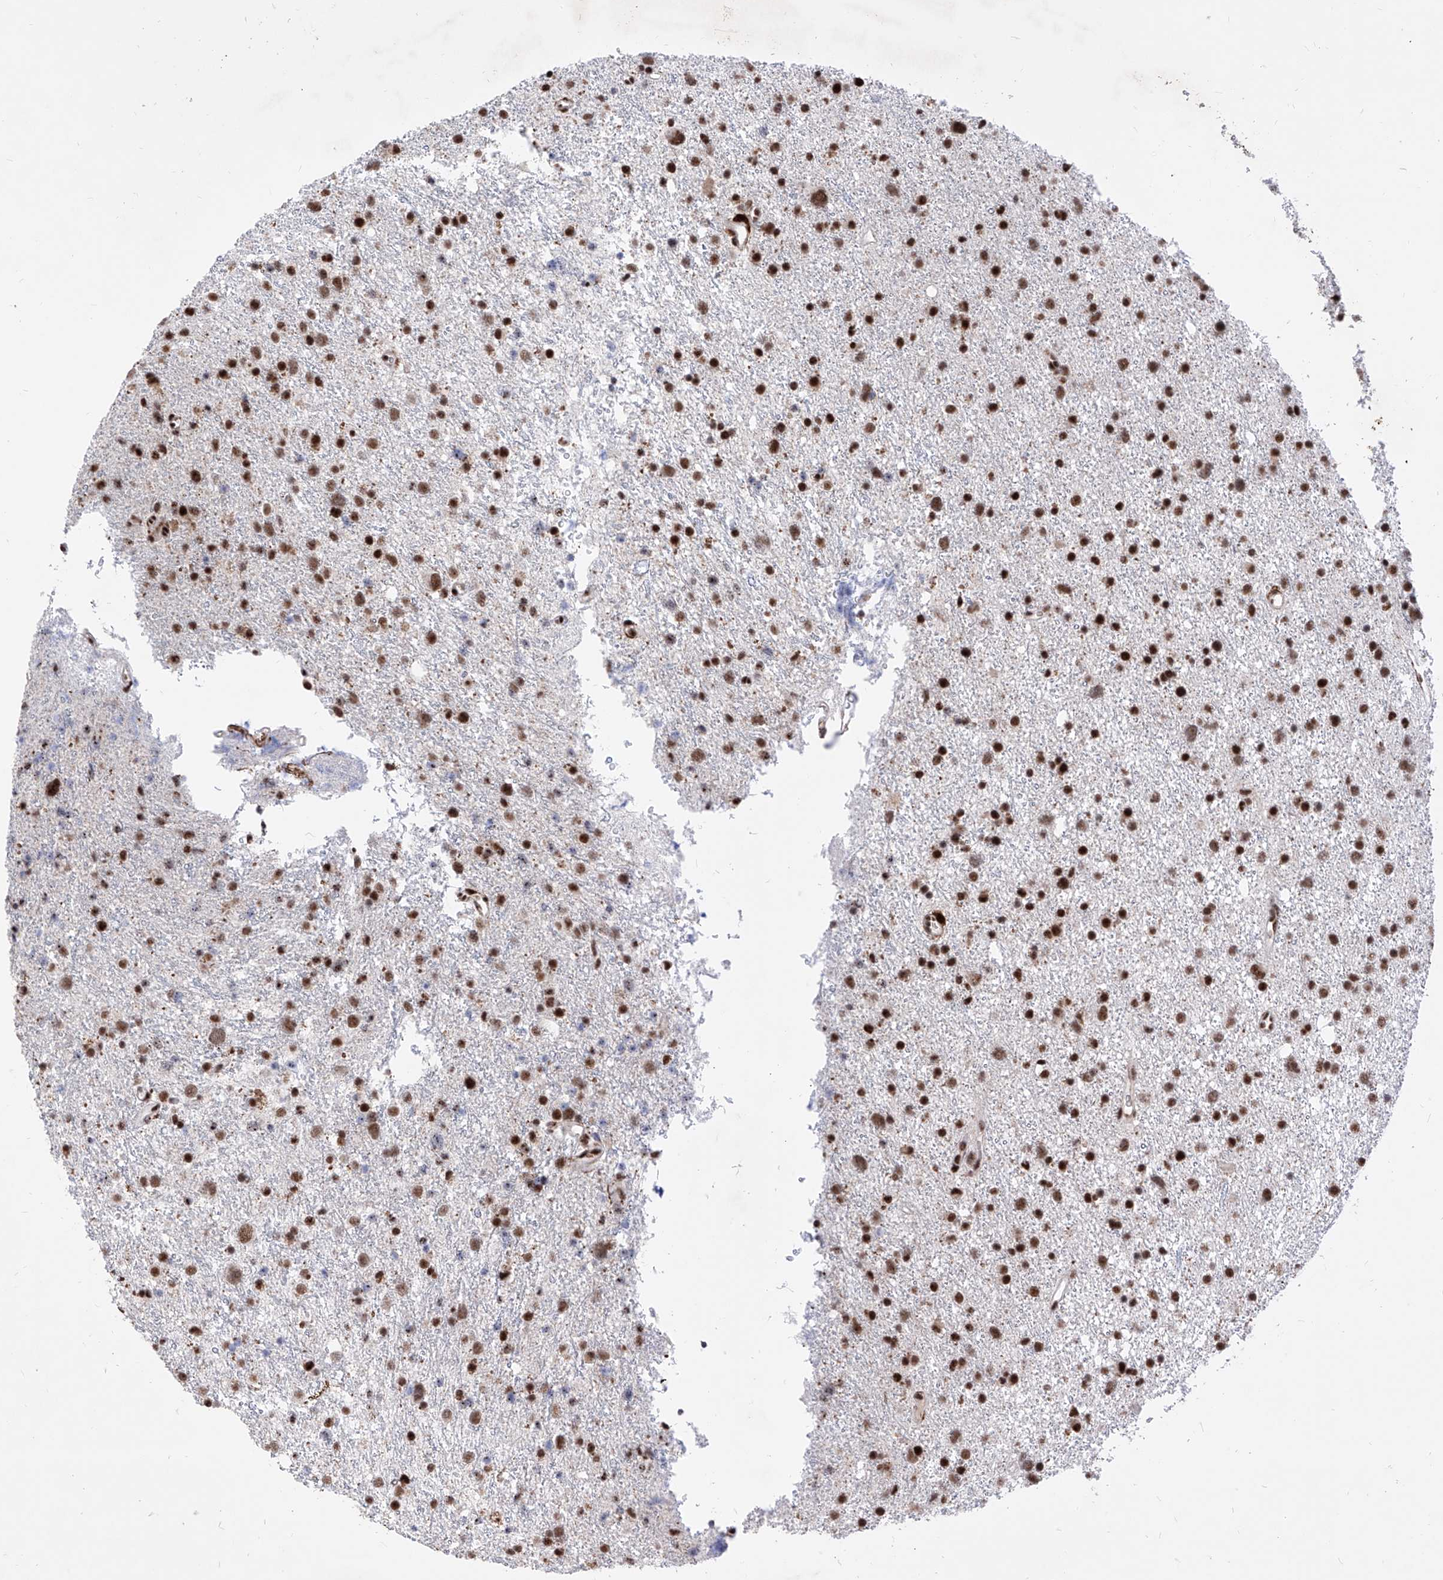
{"staining": {"intensity": "strong", "quantity": ">75%", "location": "nuclear"}, "tissue": "glioma", "cell_type": "Tumor cells", "image_type": "cancer", "snomed": [{"axis": "morphology", "description": "Glioma, malignant, Low grade"}, {"axis": "topography", "description": "Cerebral cortex"}], "caption": "Protein positivity by IHC reveals strong nuclear expression in approximately >75% of tumor cells in glioma.", "gene": "PHF5A", "patient": {"sex": "female", "age": 39}}